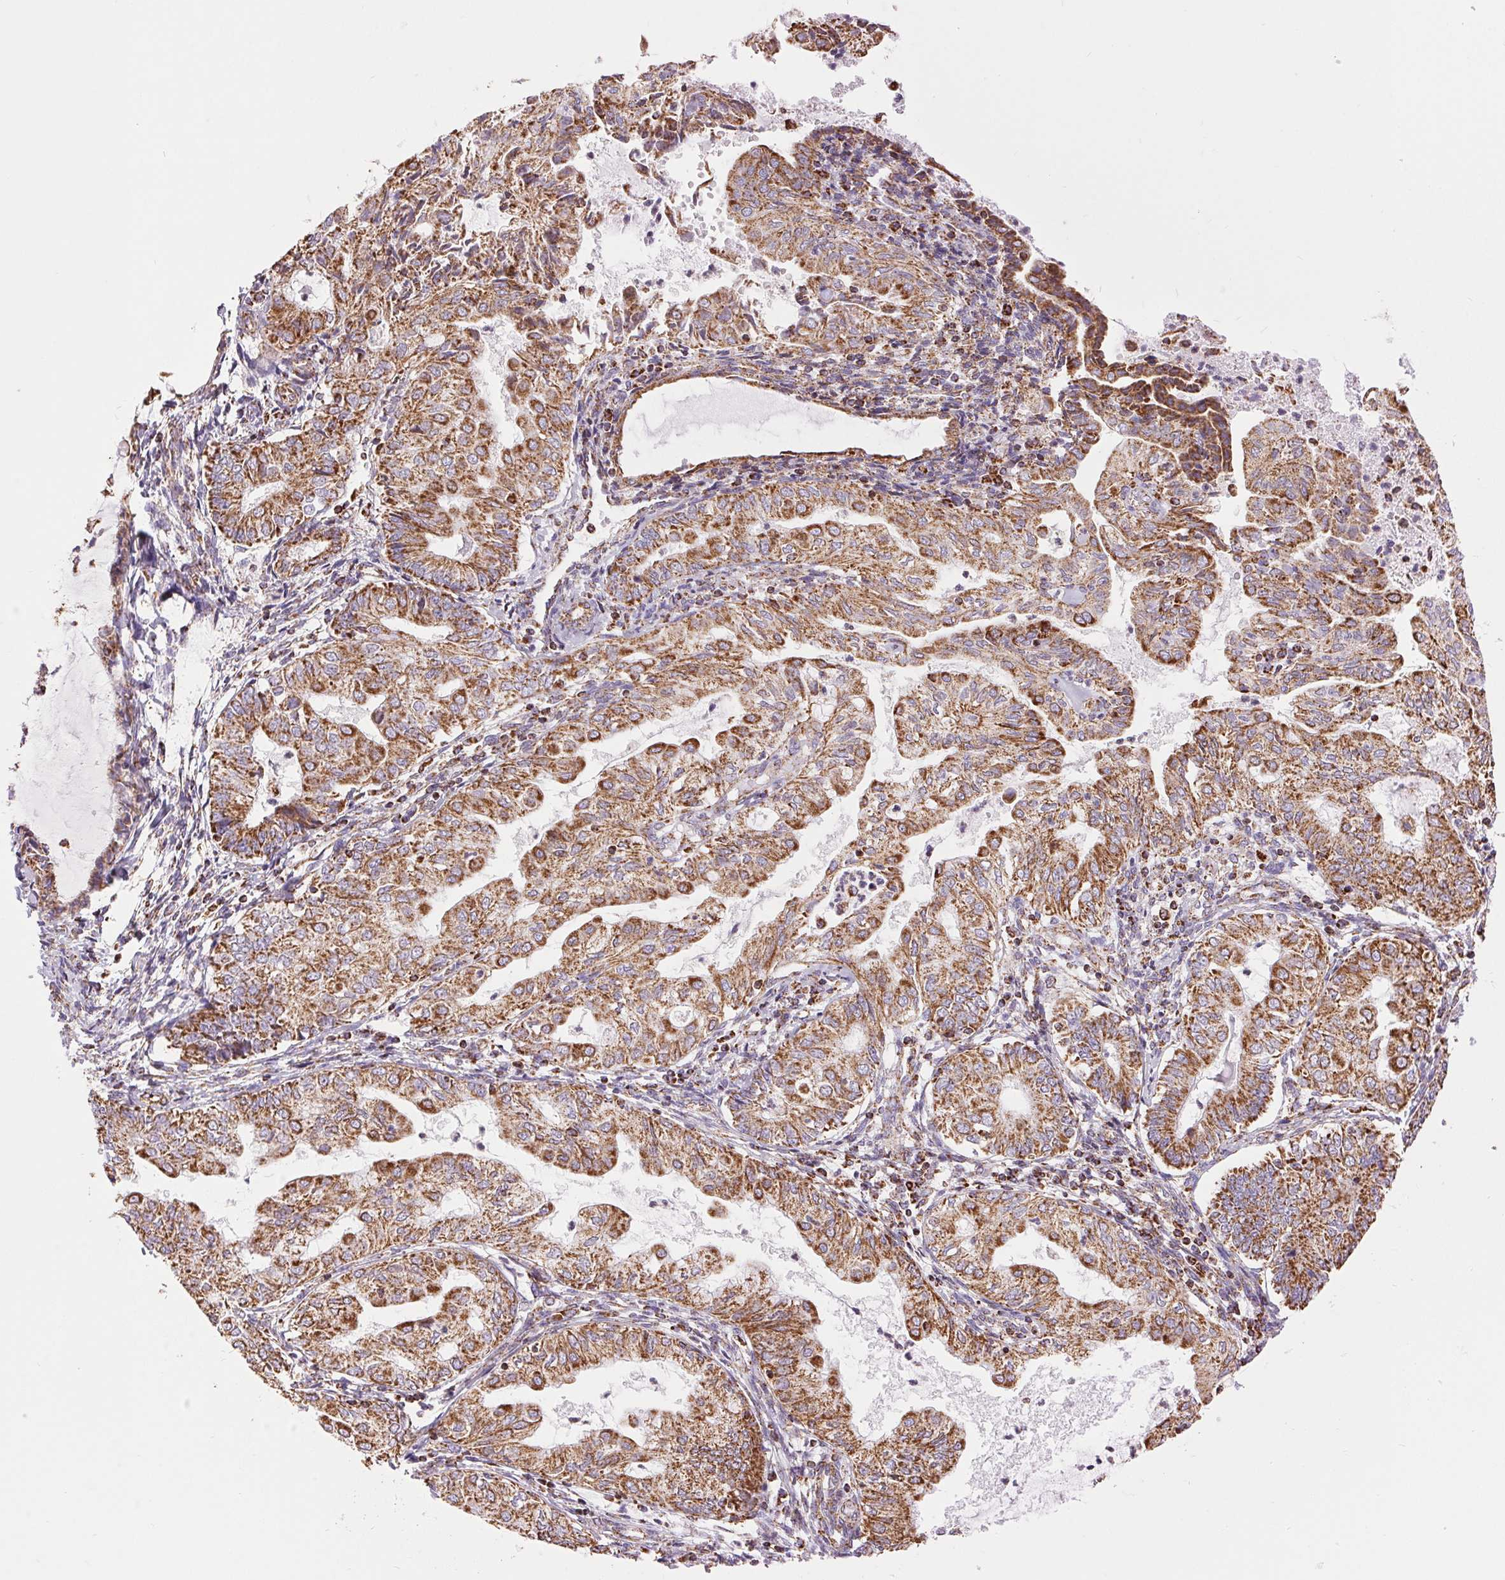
{"staining": {"intensity": "strong", "quantity": ">75%", "location": "cytoplasmic/membranous"}, "tissue": "endometrial cancer", "cell_type": "Tumor cells", "image_type": "cancer", "snomed": [{"axis": "morphology", "description": "Adenocarcinoma, NOS"}, {"axis": "topography", "description": "Endometrium"}], "caption": "A brown stain highlights strong cytoplasmic/membranous staining of a protein in human adenocarcinoma (endometrial) tumor cells. Nuclei are stained in blue.", "gene": "ATP5PB", "patient": {"sex": "female", "age": 68}}